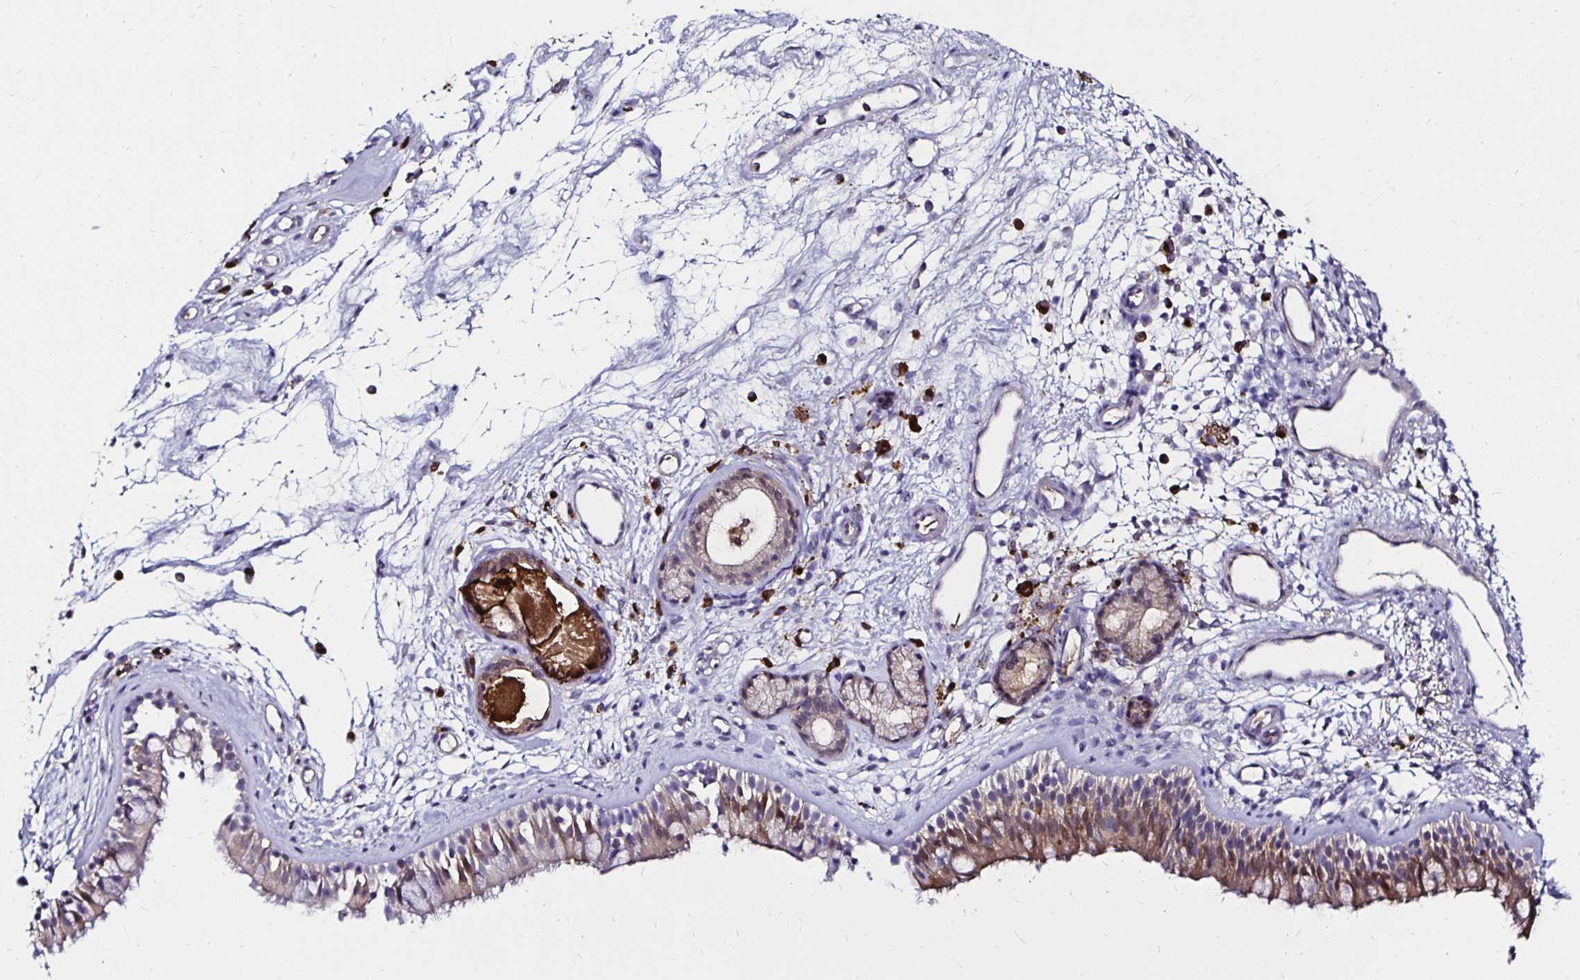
{"staining": {"intensity": "weak", "quantity": "25%-75%", "location": "cytoplasmic/membranous"}, "tissue": "nasopharynx", "cell_type": "Respiratory epithelial cells", "image_type": "normal", "snomed": [{"axis": "morphology", "description": "Normal tissue, NOS"}, {"axis": "topography", "description": "Nasopharynx"}], "caption": "Protein expression analysis of unremarkable nasopharynx reveals weak cytoplasmic/membranous expression in about 25%-75% of respiratory epithelial cells. (Brightfield microscopy of DAB IHC at high magnification).", "gene": "TXN", "patient": {"sex": "female", "age": 70}}